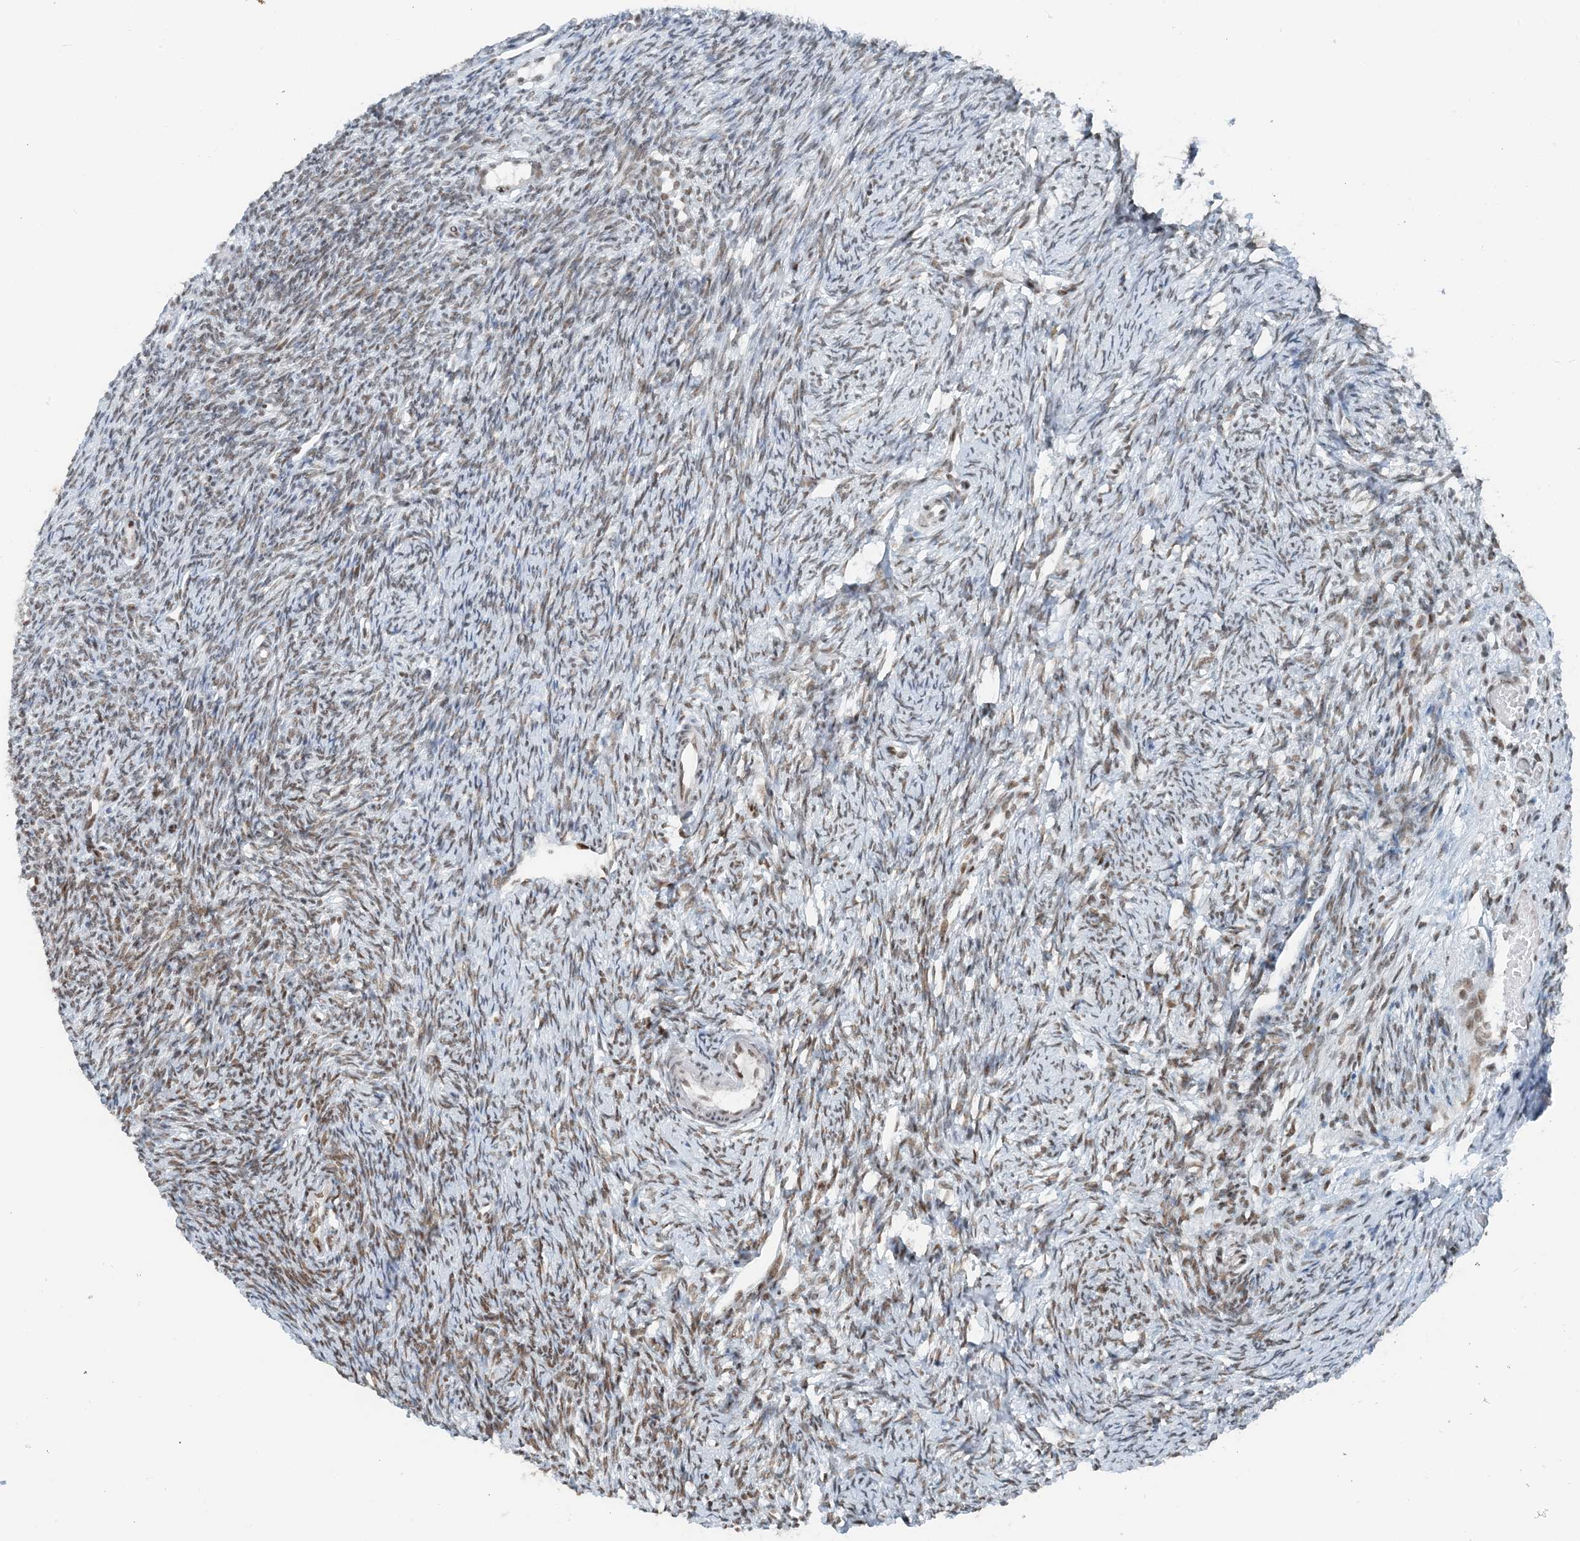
{"staining": {"intensity": "weak", "quantity": "25%-75%", "location": "nuclear"}, "tissue": "ovary", "cell_type": "Ovarian stroma cells", "image_type": "normal", "snomed": [{"axis": "morphology", "description": "Normal tissue, NOS"}, {"axis": "morphology", "description": "Cyst, NOS"}, {"axis": "topography", "description": "Ovary"}], "caption": "Ovary stained with a protein marker shows weak staining in ovarian stroma cells.", "gene": "ZNF500", "patient": {"sex": "female", "age": 33}}